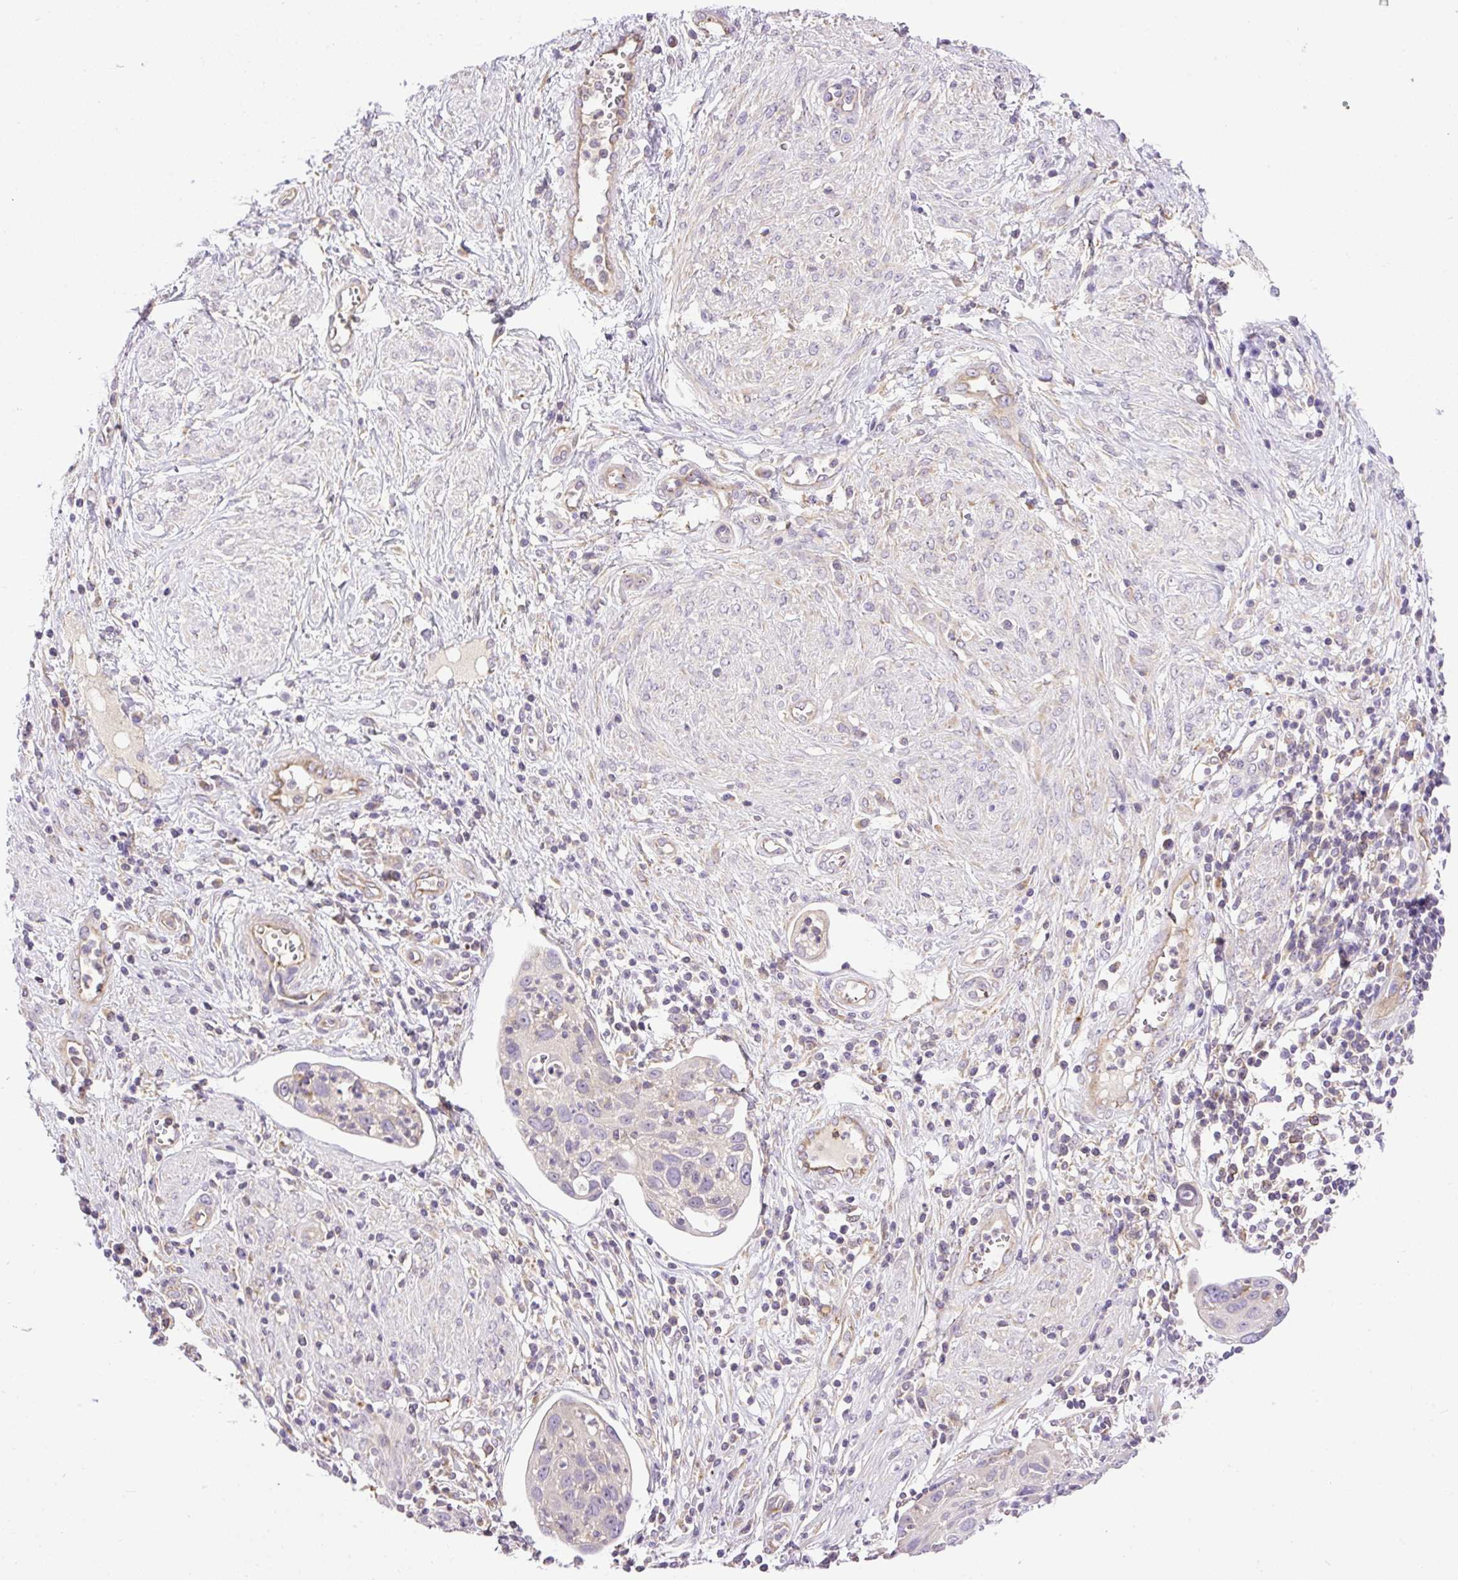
{"staining": {"intensity": "negative", "quantity": "none", "location": "none"}, "tissue": "cervical cancer", "cell_type": "Tumor cells", "image_type": "cancer", "snomed": [{"axis": "morphology", "description": "Squamous cell carcinoma, NOS"}, {"axis": "topography", "description": "Cervix"}], "caption": "This is a photomicrograph of immunohistochemistry staining of cervical cancer, which shows no staining in tumor cells.", "gene": "HEXB", "patient": {"sex": "female", "age": 36}}